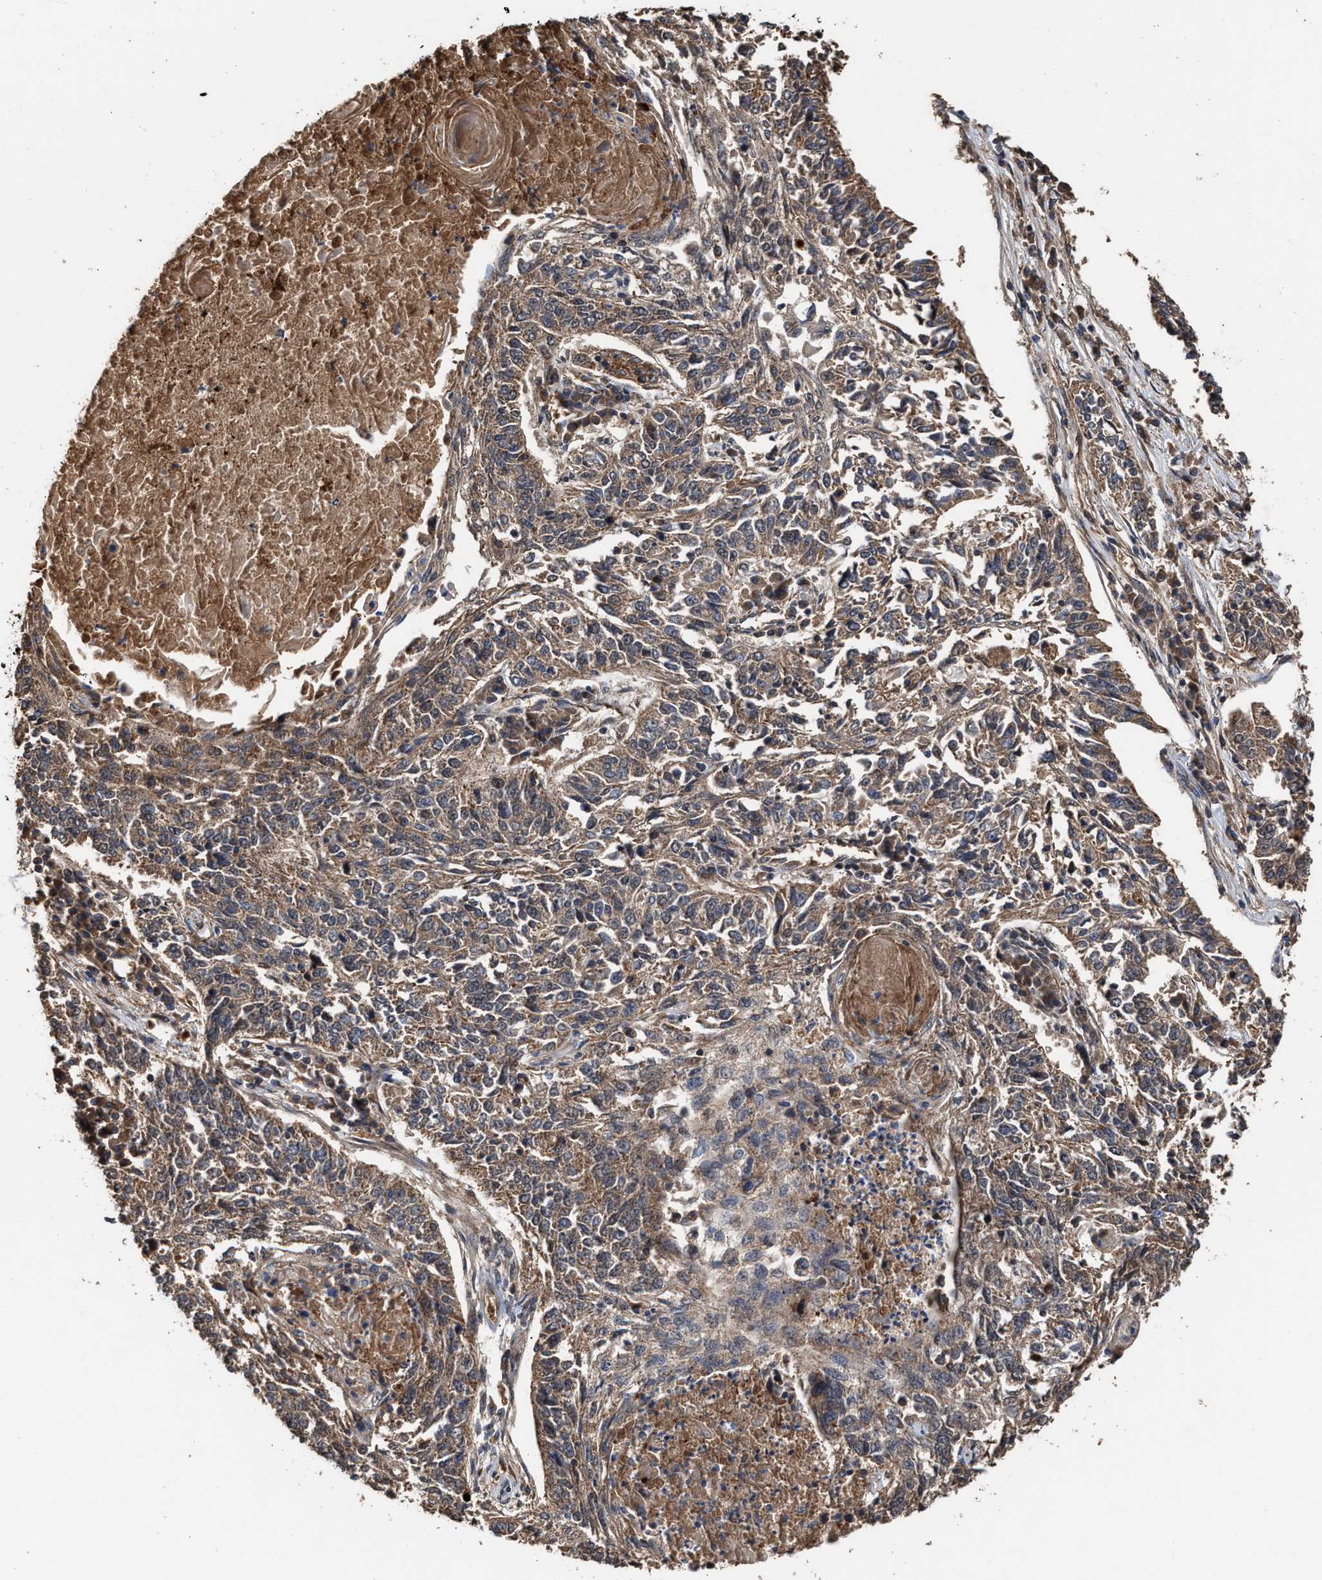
{"staining": {"intensity": "moderate", "quantity": ">75%", "location": "cytoplasmic/membranous"}, "tissue": "lung cancer", "cell_type": "Tumor cells", "image_type": "cancer", "snomed": [{"axis": "morphology", "description": "Normal tissue, NOS"}, {"axis": "morphology", "description": "Squamous cell carcinoma, NOS"}, {"axis": "topography", "description": "Cartilage tissue"}, {"axis": "topography", "description": "Bronchus"}, {"axis": "topography", "description": "Lung"}], "caption": "A photomicrograph showing moderate cytoplasmic/membranous positivity in approximately >75% of tumor cells in lung cancer (squamous cell carcinoma), as visualized by brown immunohistochemical staining.", "gene": "ZNHIT6", "patient": {"sex": "female", "age": 49}}